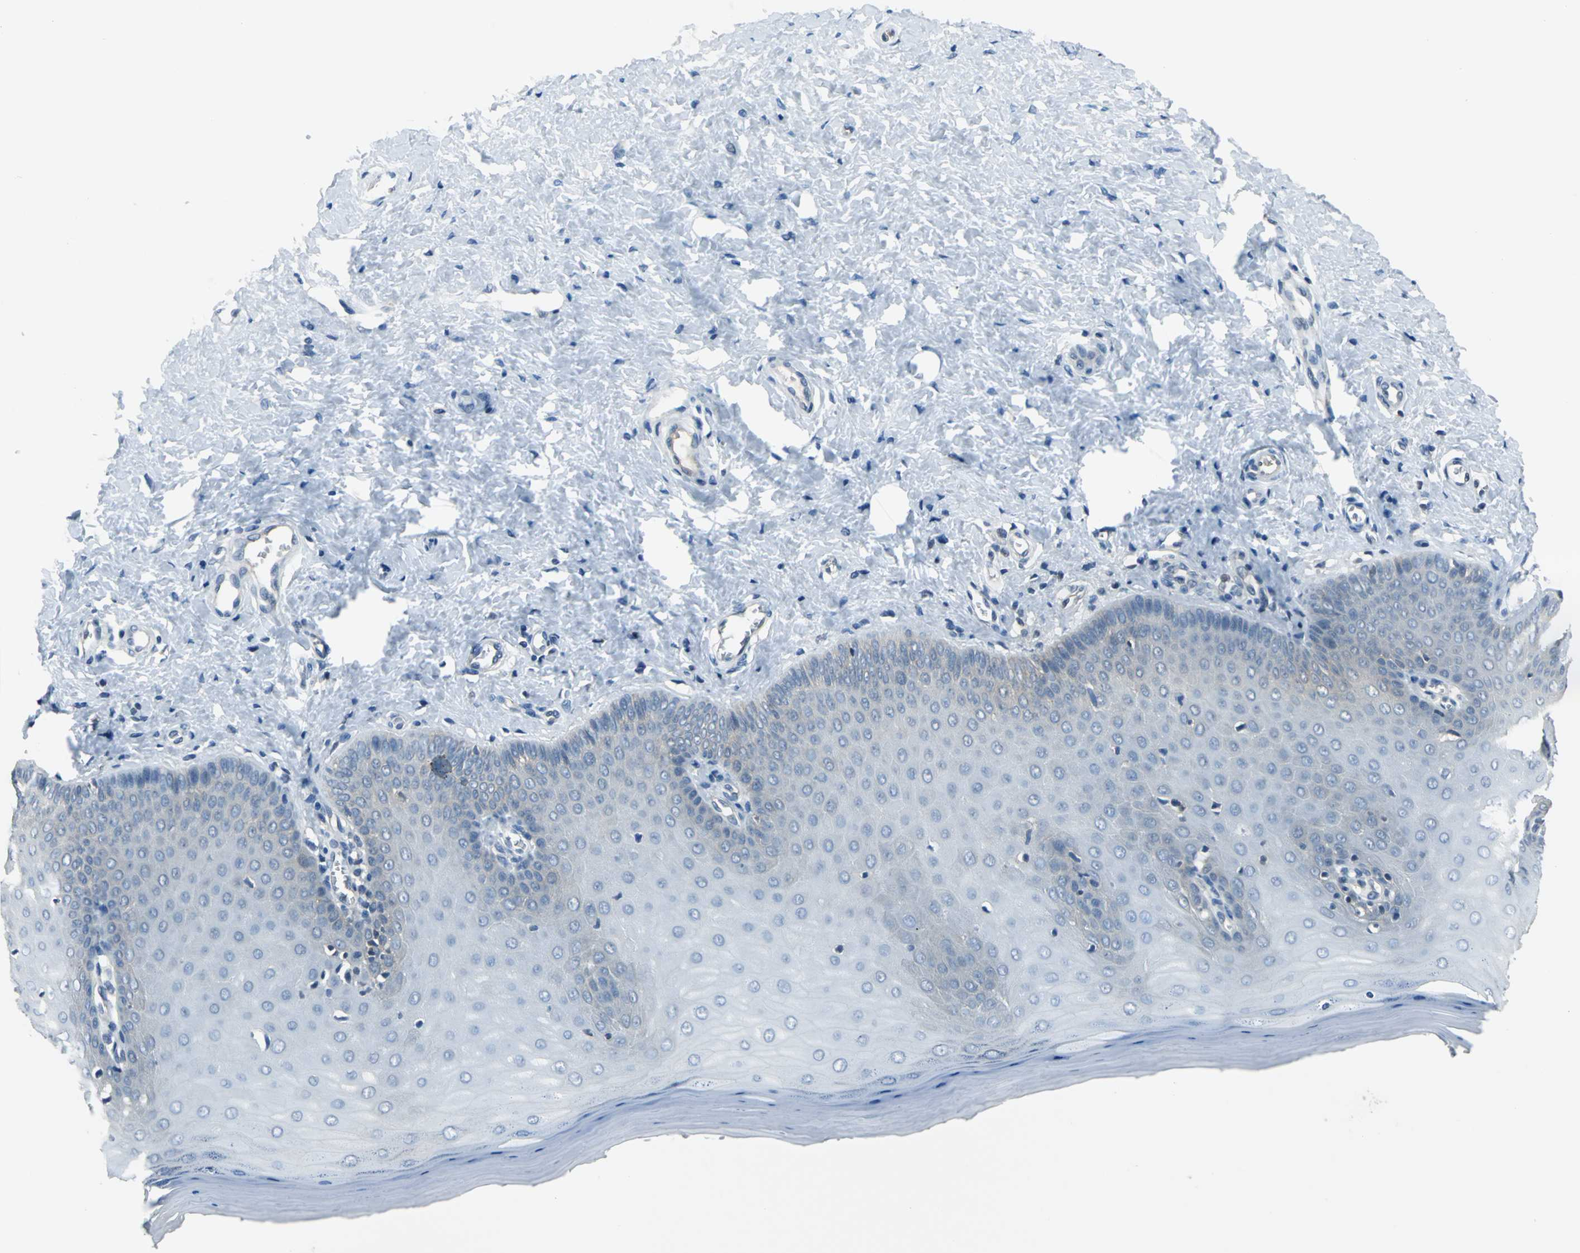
{"staining": {"intensity": "negative", "quantity": "none", "location": "none"}, "tissue": "cervix", "cell_type": "Glandular cells", "image_type": "normal", "snomed": [{"axis": "morphology", "description": "Normal tissue, NOS"}, {"axis": "topography", "description": "Cervix"}], "caption": "Immunohistochemistry of benign cervix exhibits no staining in glandular cells.", "gene": "PSME1", "patient": {"sex": "female", "age": 55}}